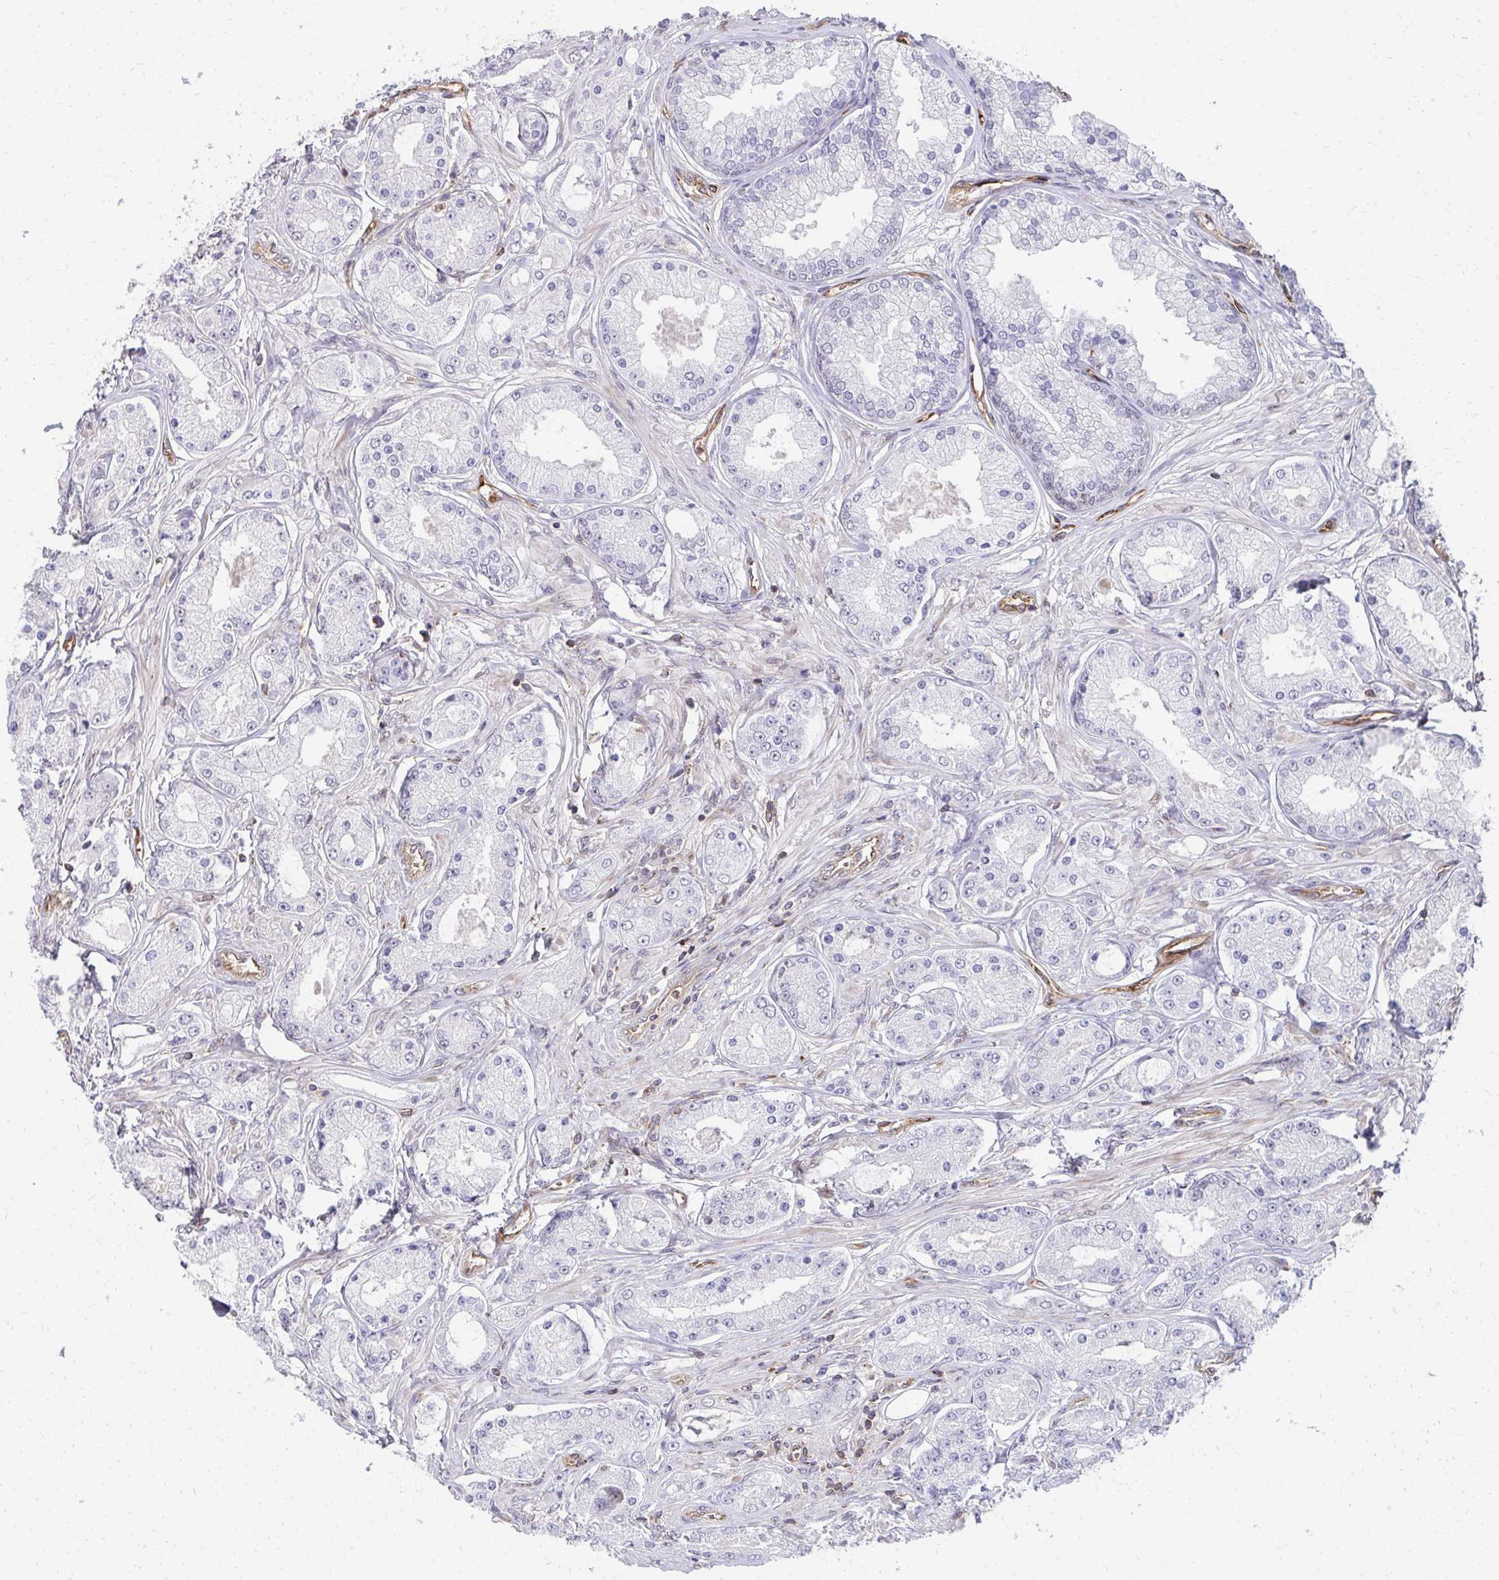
{"staining": {"intensity": "negative", "quantity": "none", "location": "none"}, "tissue": "prostate cancer", "cell_type": "Tumor cells", "image_type": "cancer", "snomed": [{"axis": "morphology", "description": "Adenocarcinoma, High grade"}, {"axis": "topography", "description": "Prostate"}], "caption": "The histopathology image exhibits no significant expression in tumor cells of prostate cancer (high-grade adenocarcinoma). Nuclei are stained in blue.", "gene": "FOXN3", "patient": {"sex": "male", "age": 66}}